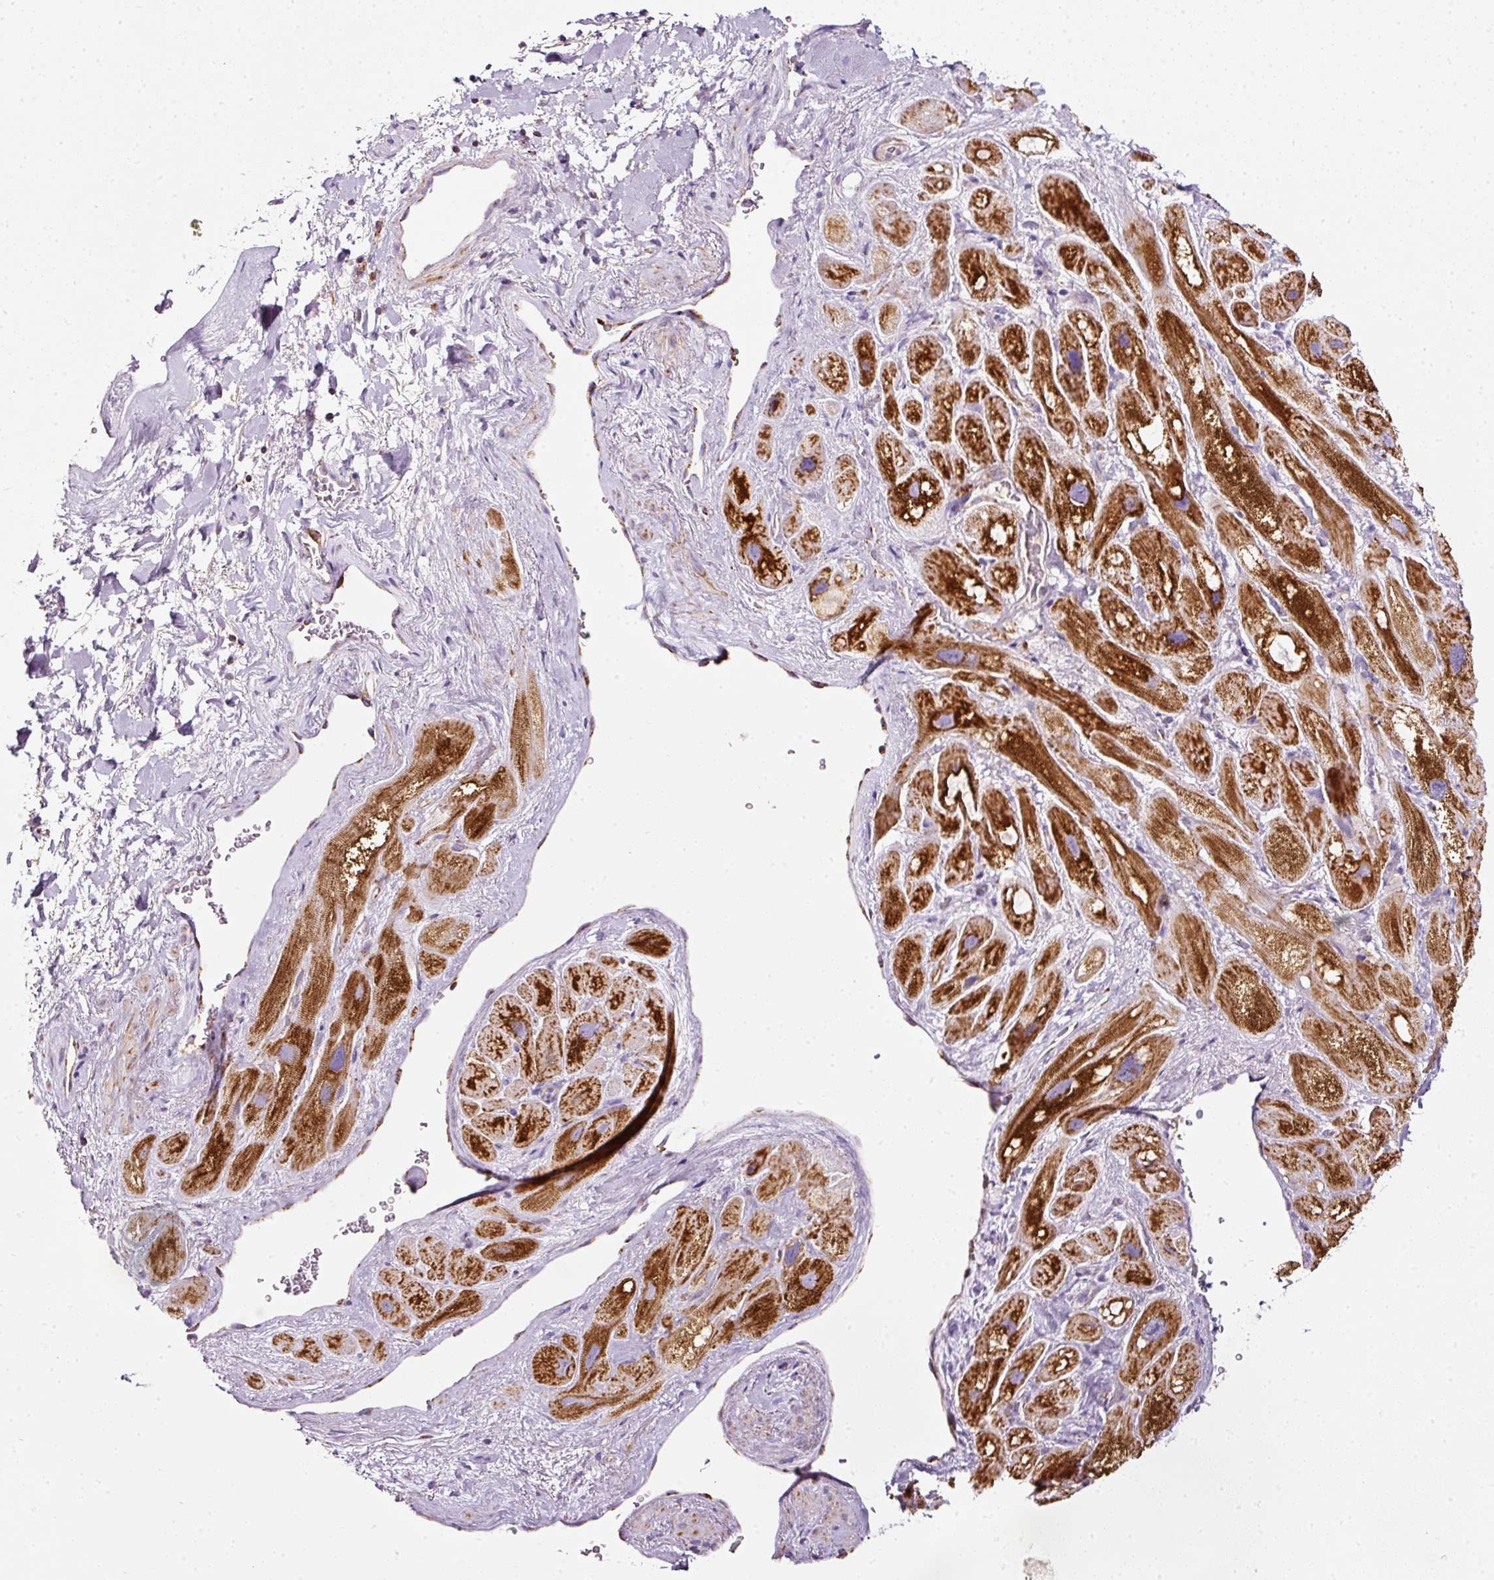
{"staining": {"intensity": "strong", "quantity": ">75%", "location": "cytoplasmic/membranous"}, "tissue": "heart muscle", "cell_type": "Cardiomyocytes", "image_type": "normal", "snomed": [{"axis": "morphology", "description": "Normal tissue, NOS"}, {"axis": "topography", "description": "Heart"}], "caption": "Strong cytoplasmic/membranous expression for a protein is identified in about >75% of cardiomyocytes of unremarkable heart muscle using immunohistochemistry (IHC).", "gene": "SDHA", "patient": {"sex": "male", "age": 49}}